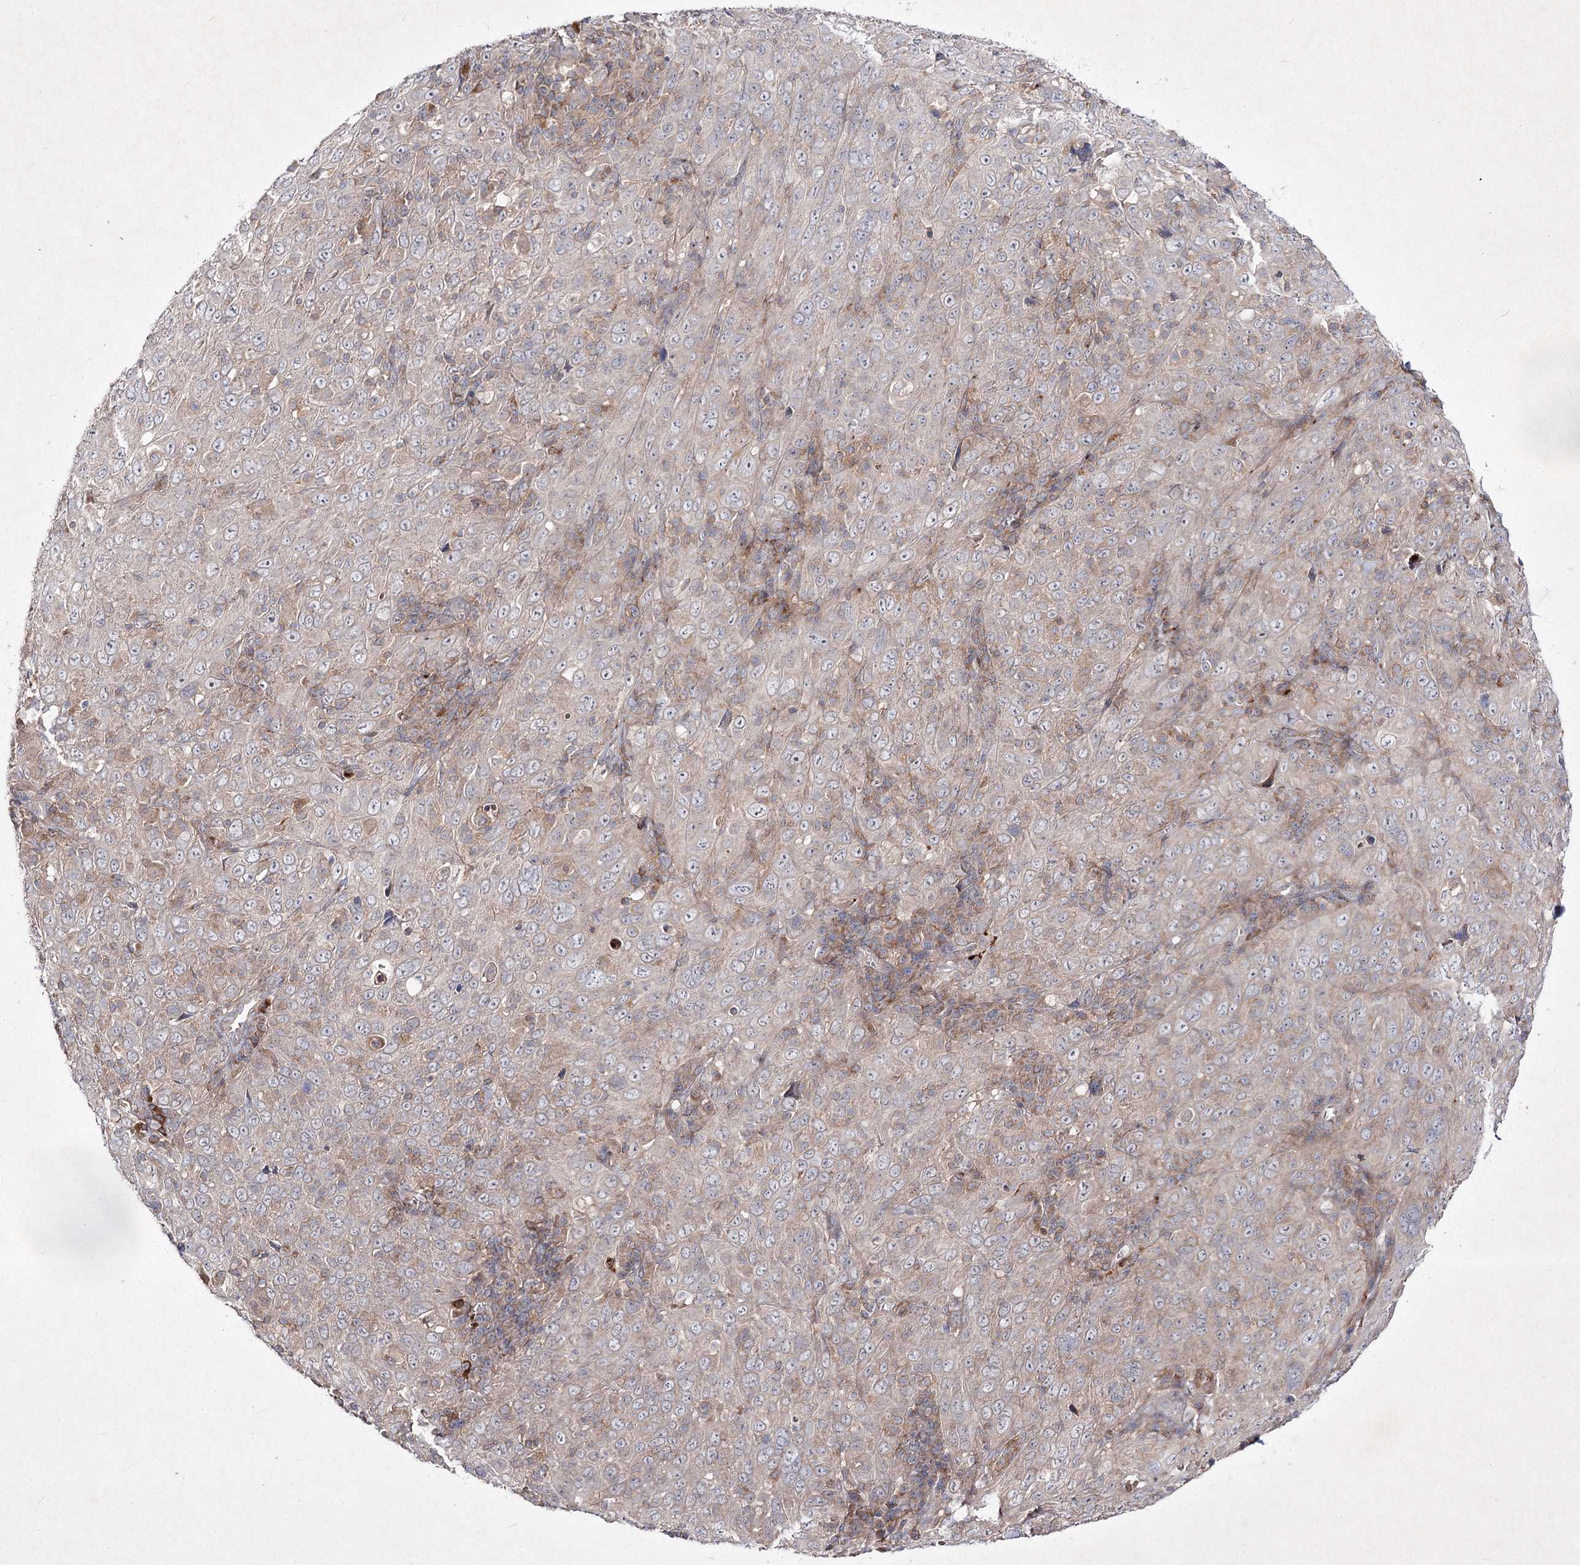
{"staining": {"intensity": "weak", "quantity": "25%-75%", "location": "cytoplasmic/membranous"}, "tissue": "cervical cancer", "cell_type": "Tumor cells", "image_type": "cancer", "snomed": [{"axis": "morphology", "description": "Squamous cell carcinoma, NOS"}, {"axis": "topography", "description": "Cervix"}], "caption": "Tumor cells demonstrate weak cytoplasmic/membranous positivity in about 25%-75% of cells in squamous cell carcinoma (cervical). Nuclei are stained in blue.", "gene": "CIB2", "patient": {"sex": "female", "age": 46}}